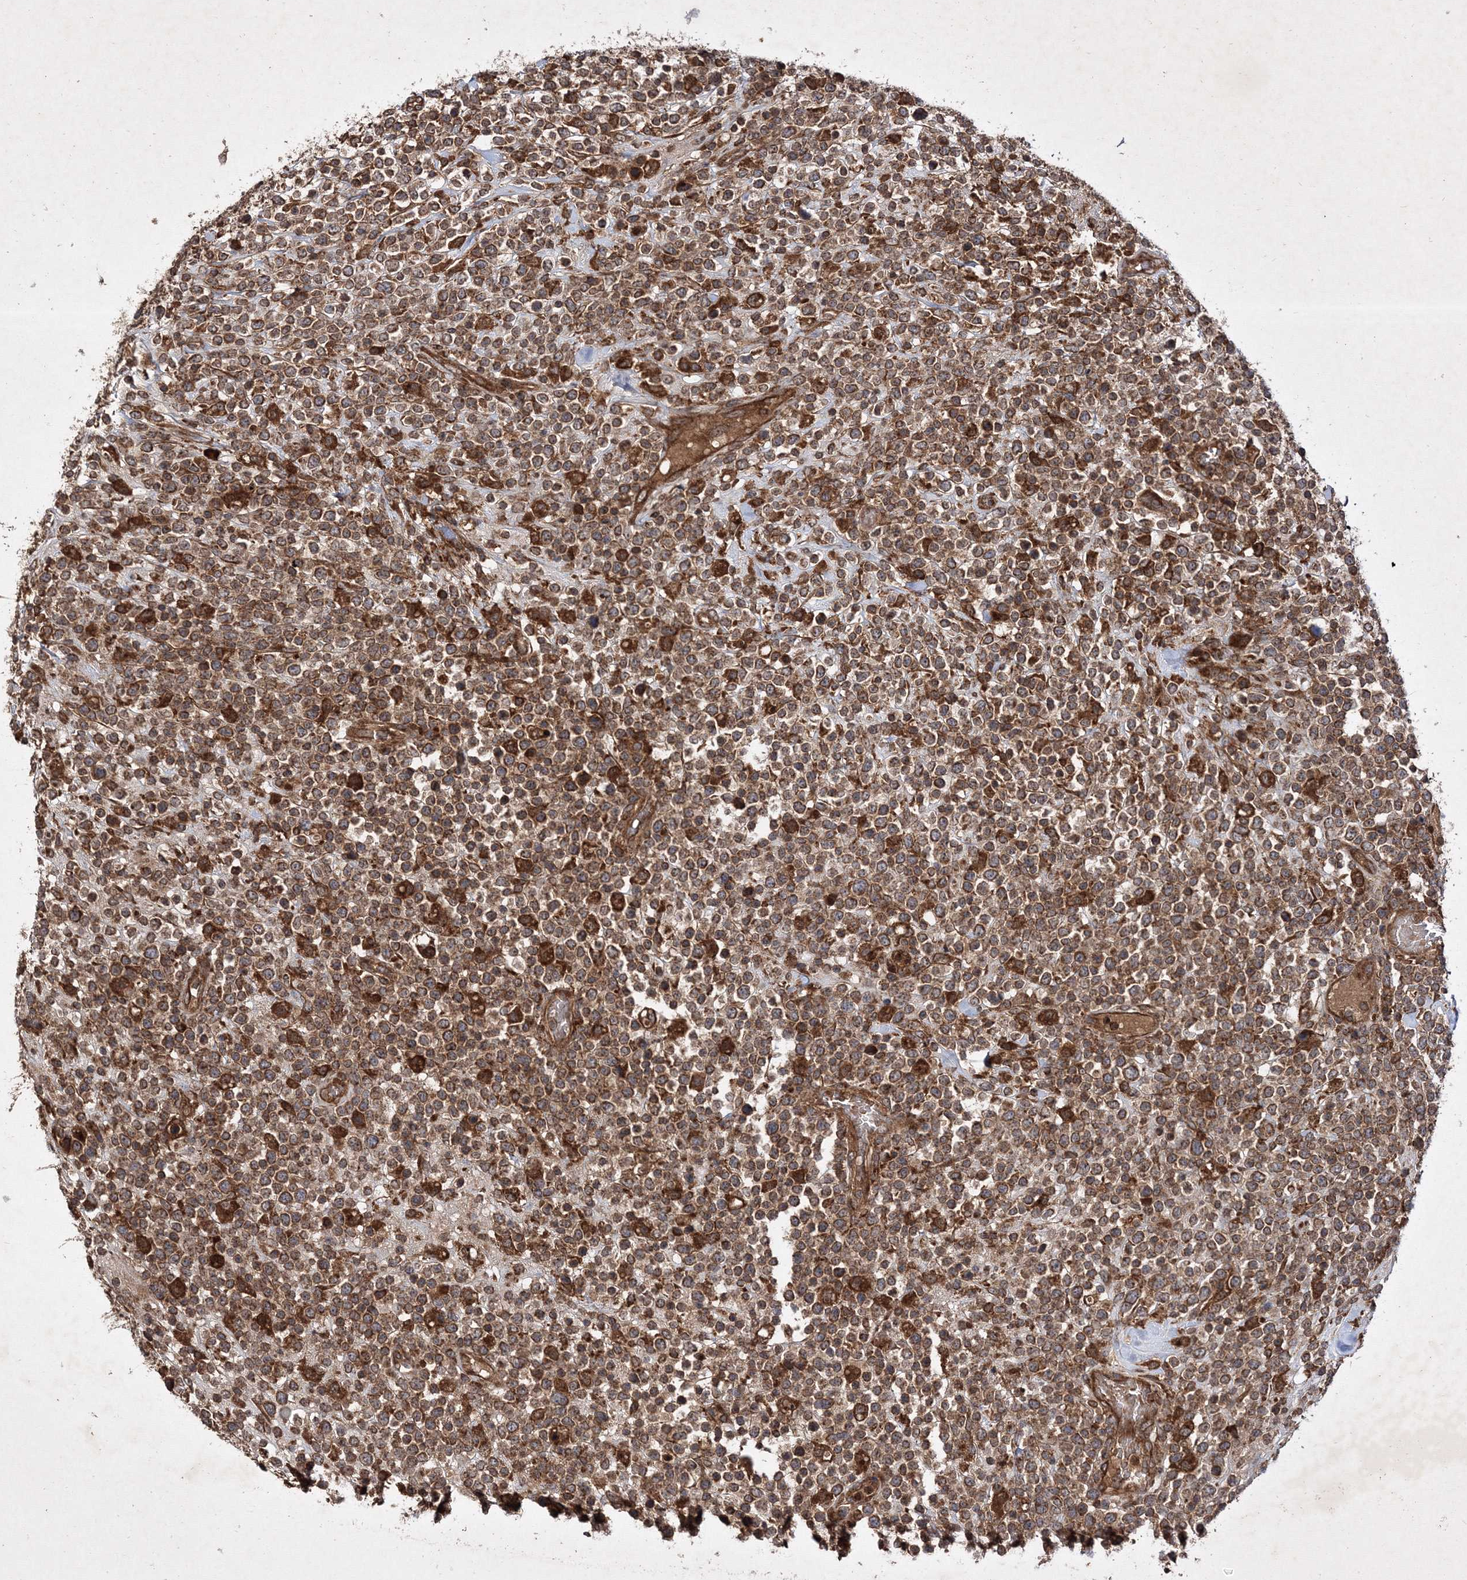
{"staining": {"intensity": "strong", "quantity": ">75%", "location": "cytoplasmic/membranous"}, "tissue": "lymphoma", "cell_type": "Tumor cells", "image_type": "cancer", "snomed": [{"axis": "morphology", "description": "Malignant lymphoma, non-Hodgkin's type, High grade"}, {"axis": "topography", "description": "Colon"}], "caption": "High-power microscopy captured an immunohistochemistry (IHC) image of high-grade malignant lymphoma, non-Hodgkin's type, revealing strong cytoplasmic/membranous staining in approximately >75% of tumor cells.", "gene": "DNAJC13", "patient": {"sex": "female", "age": 53}}